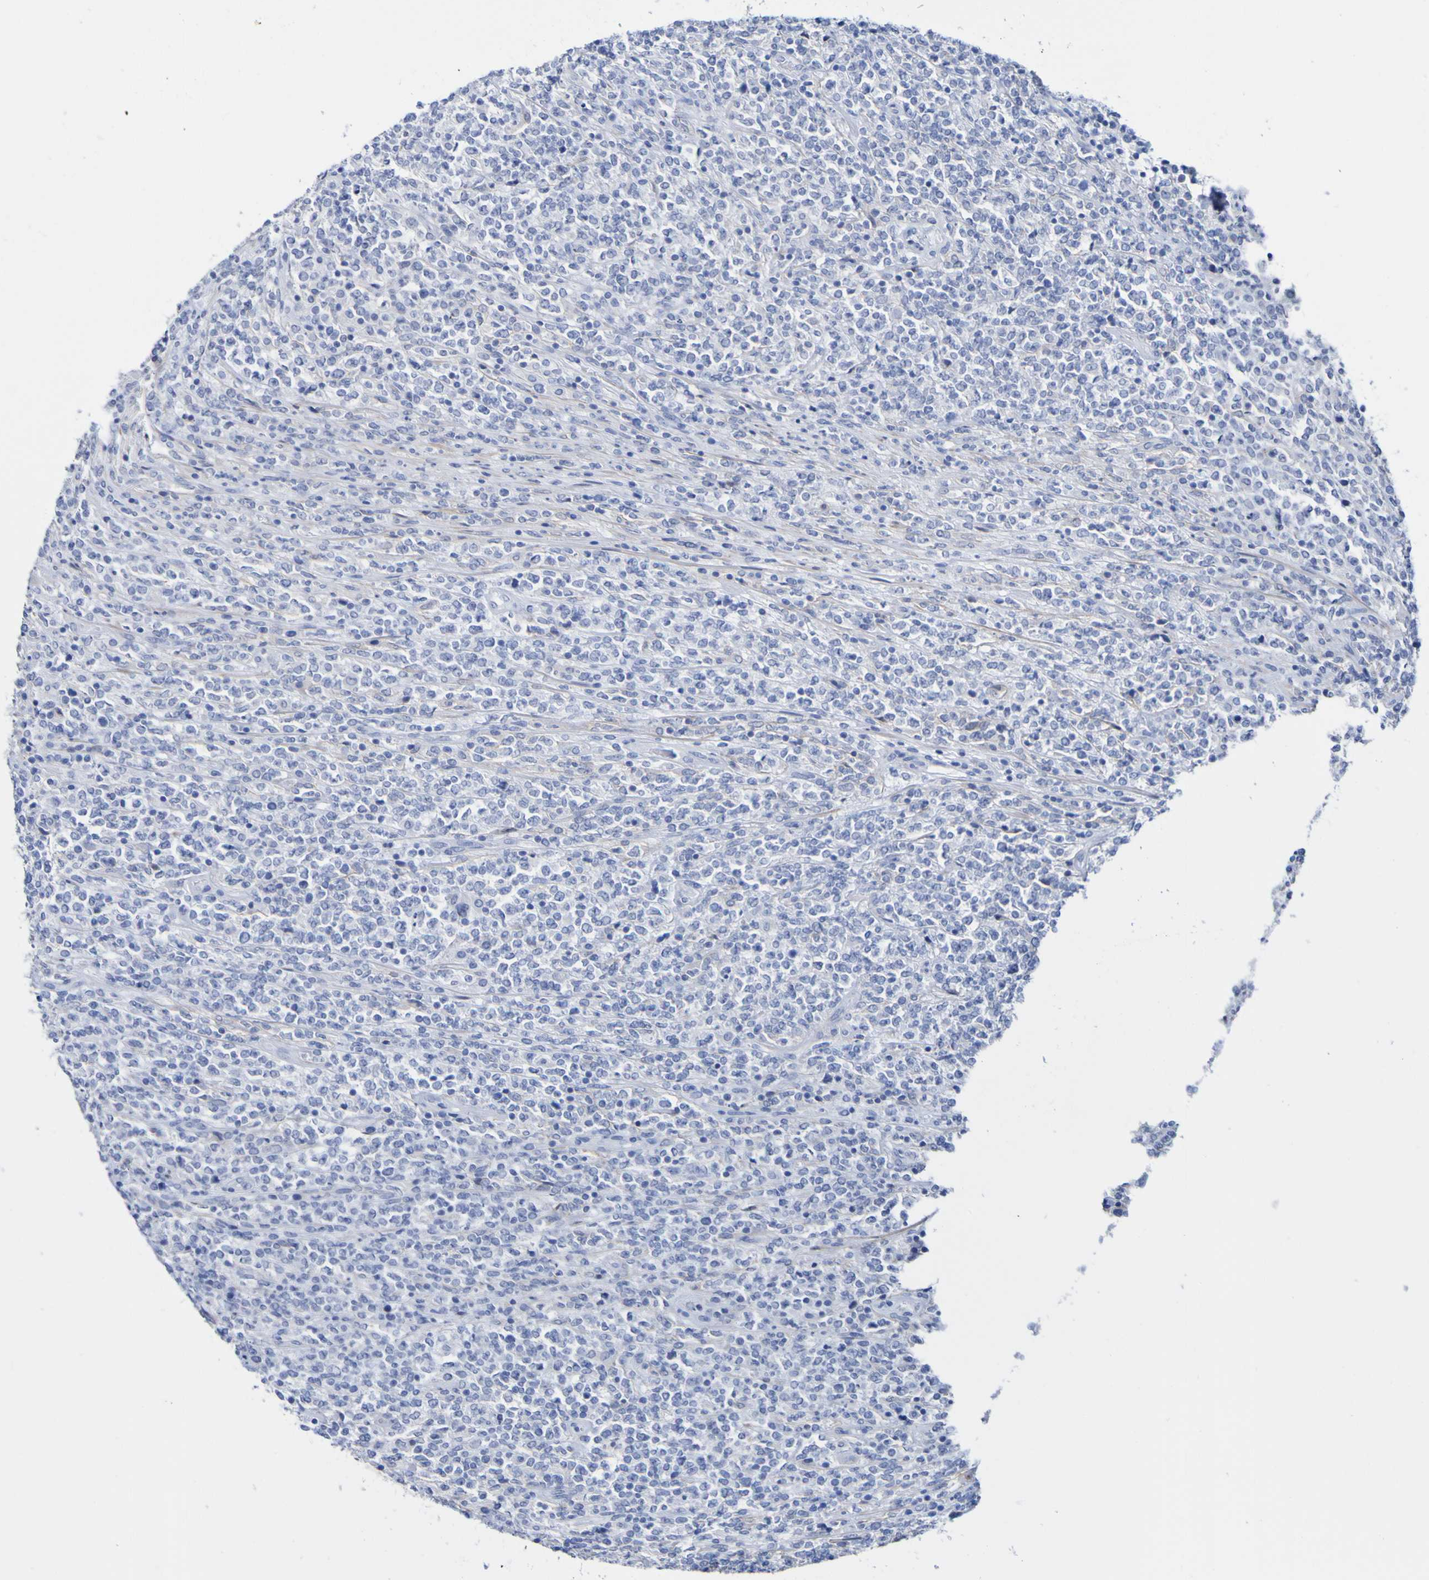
{"staining": {"intensity": "negative", "quantity": "none", "location": "none"}, "tissue": "lymphoma", "cell_type": "Tumor cells", "image_type": "cancer", "snomed": [{"axis": "morphology", "description": "Malignant lymphoma, non-Hodgkin's type, High grade"}, {"axis": "topography", "description": "Soft tissue"}], "caption": "This is a histopathology image of IHC staining of high-grade malignant lymphoma, non-Hodgkin's type, which shows no positivity in tumor cells.", "gene": "SGCB", "patient": {"sex": "male", "age": 18}}